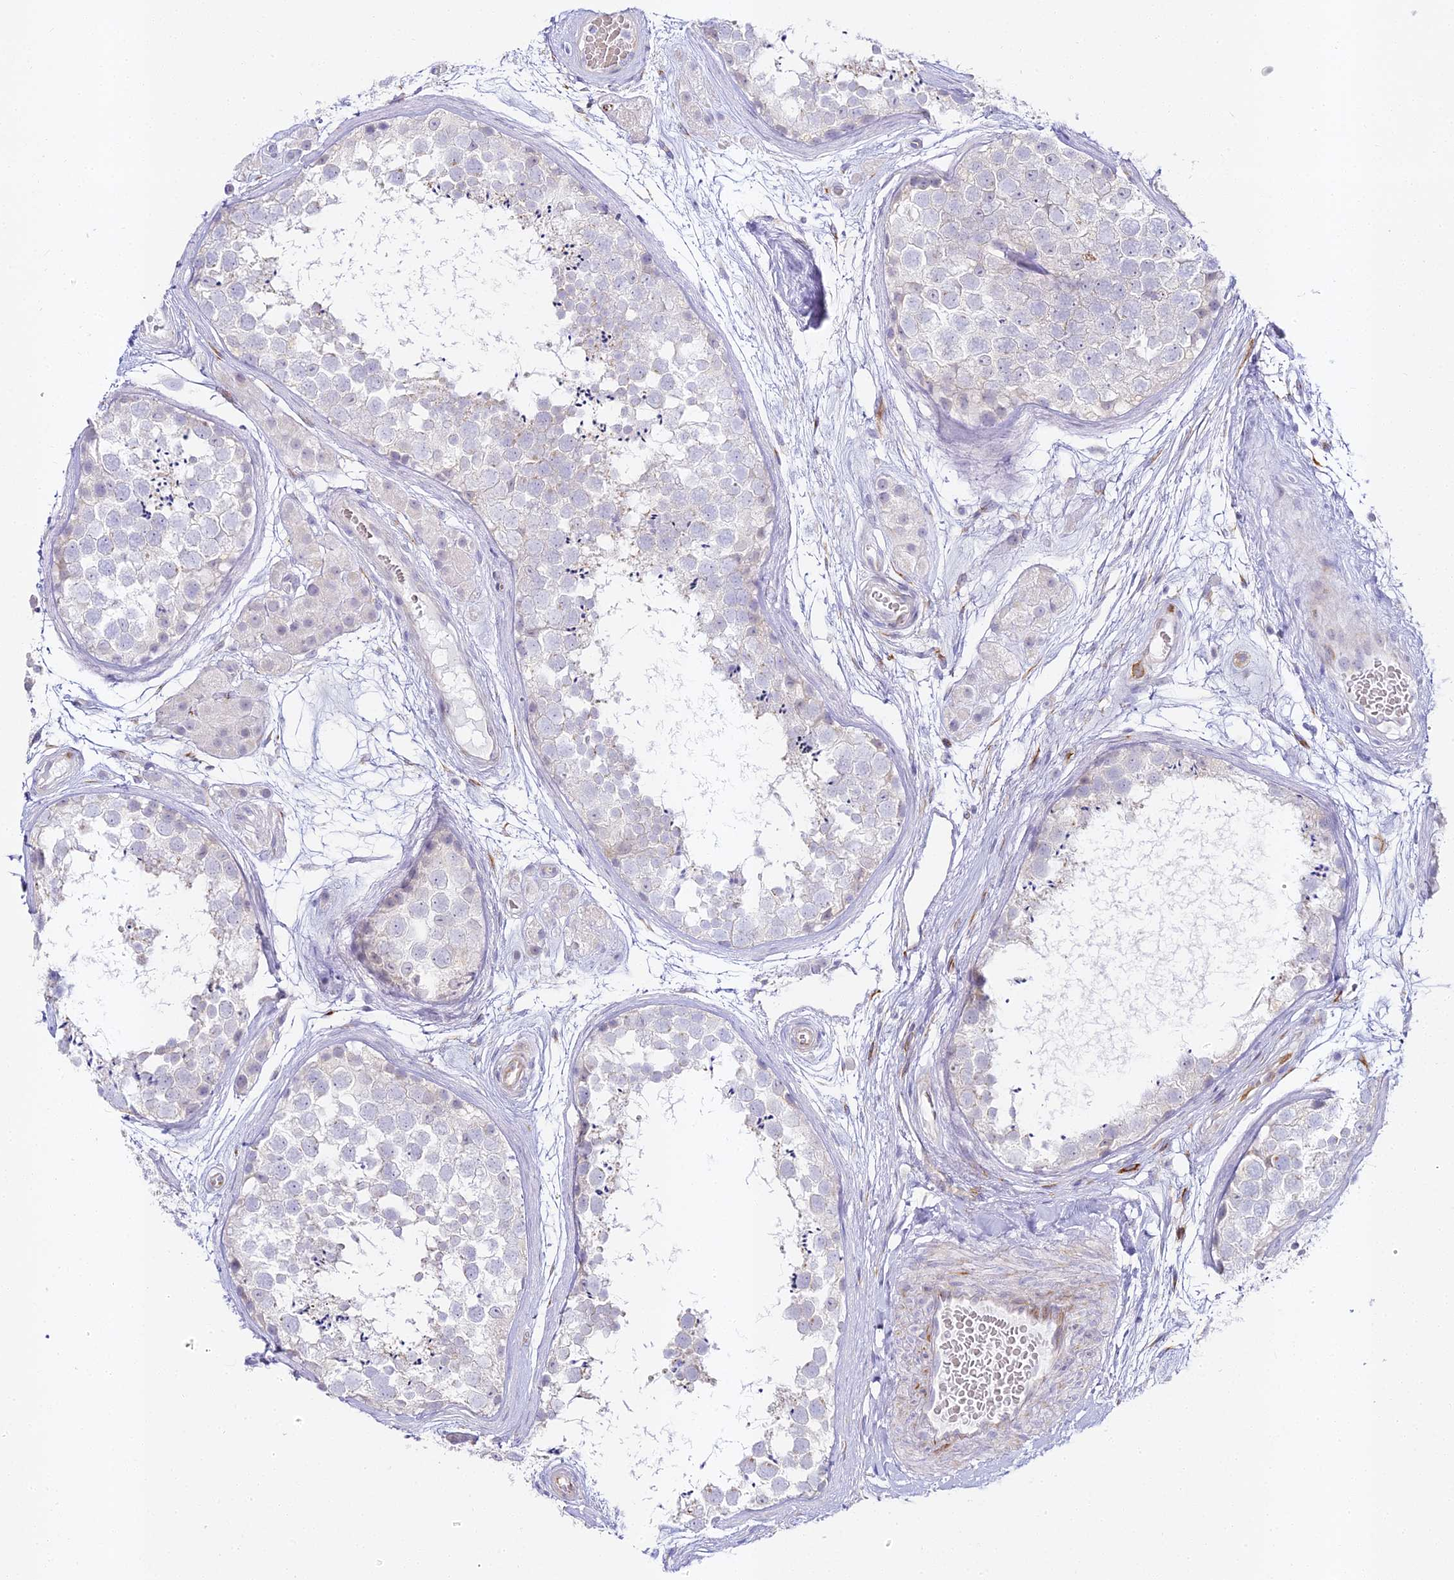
{"staining": {"intensity": "negative", "quantity": "none", "location": "none"}, "tissue": "testis", "cell_type": "Cells in seminiferous ducts", "image_type": "normal", "snomed": [{"axis": "morphology", "description": "Normal tissue, NOS"}, {"axis": "topography", "description": "Testis"}], "caption": "Immunohistochemical staining of unremarkable human testis shows no significant staining in cells in seminiferous ducts. The staining is performed using DAB brown chromogen with nuclei counter-stained in using hematoxylin.", "gene": "ALPG", "patient": {"sex": "male", "age": 56}}